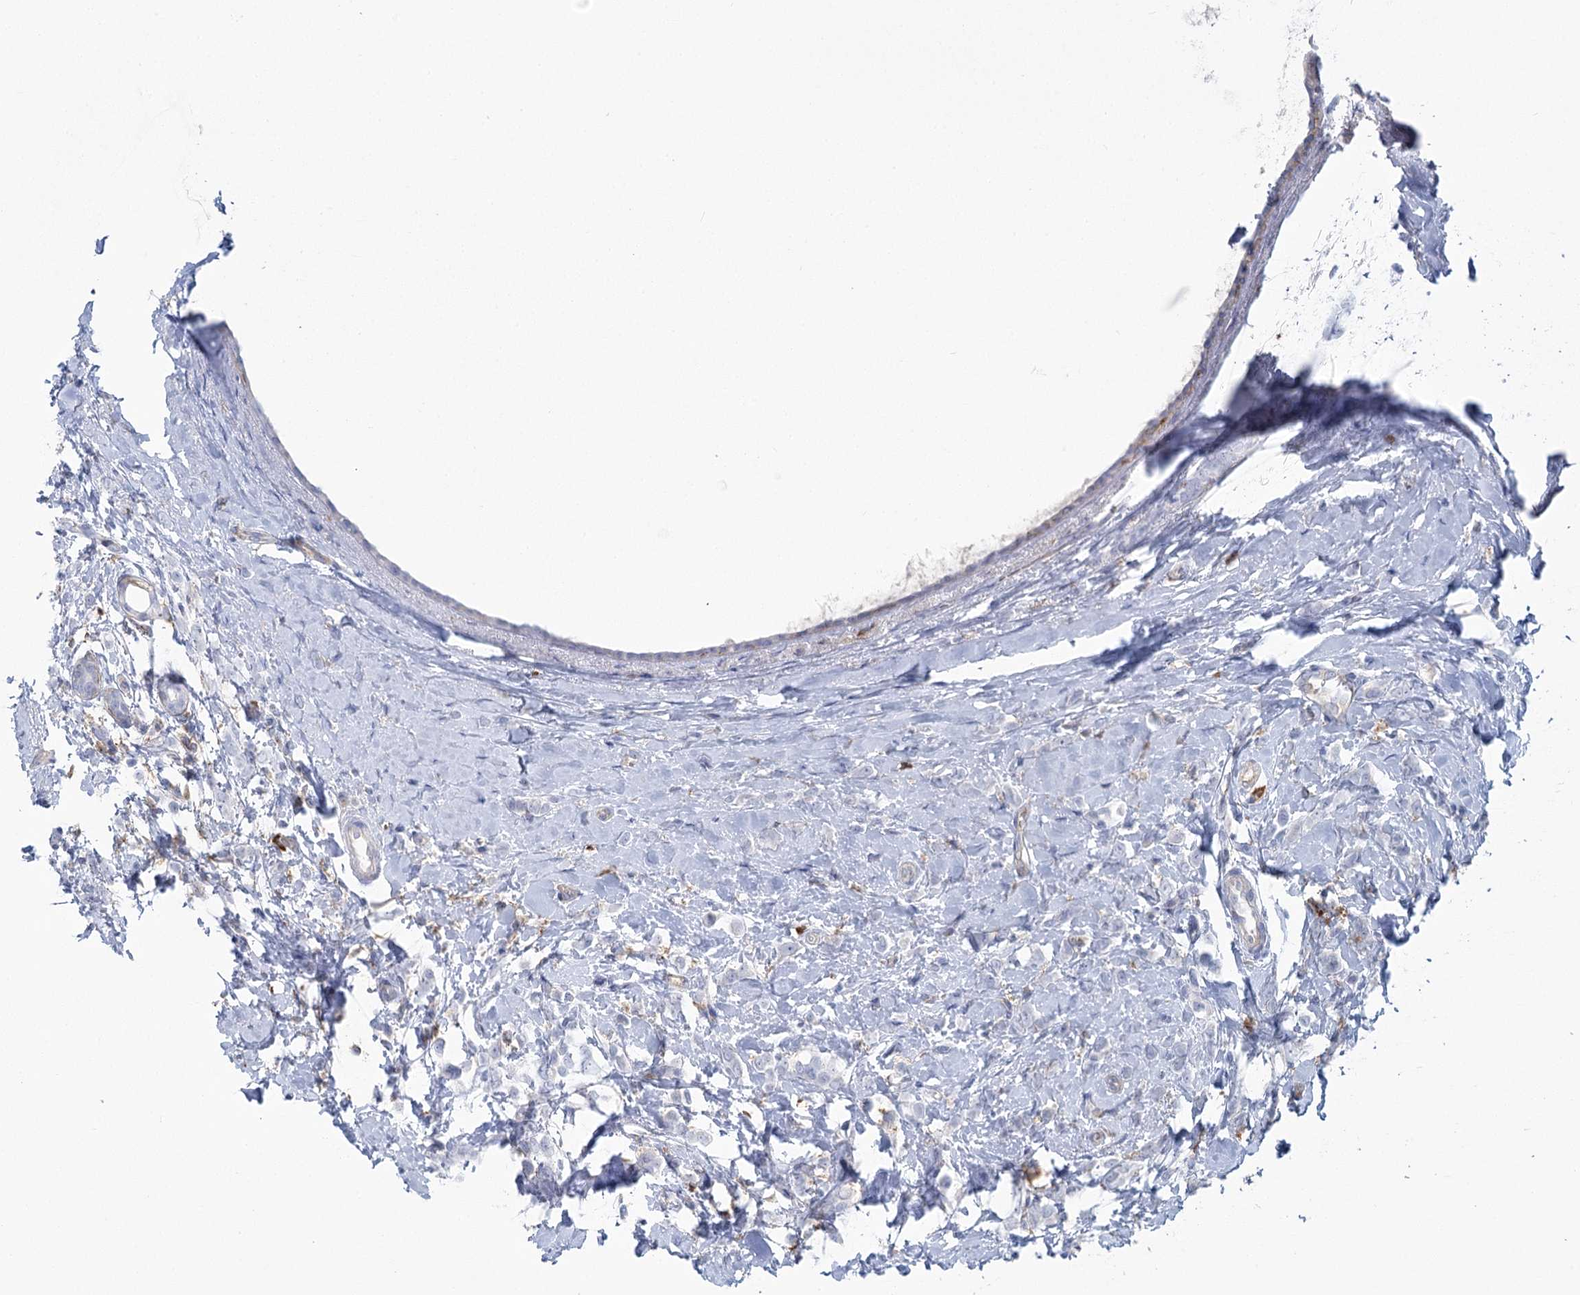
{"staining": {"intensity": "negative", "quantity": "none", "location": "none"}, "tissue": "breast cancer", "cell_type": "Tumor cells", "image_type": "cancer", "snomed": [{"axis": "morphology", "description": "Lobular carcinoma"}, {"axis": "topography", "description": "Breast"}], "caption": "IHC photomicrograph of lobular carcinoma (breast) stained for a protein (brown), which reveals no positivity in tumor cells.", "gene": "CCDC88A", "patient": {"sex": "female", "age": 47}}